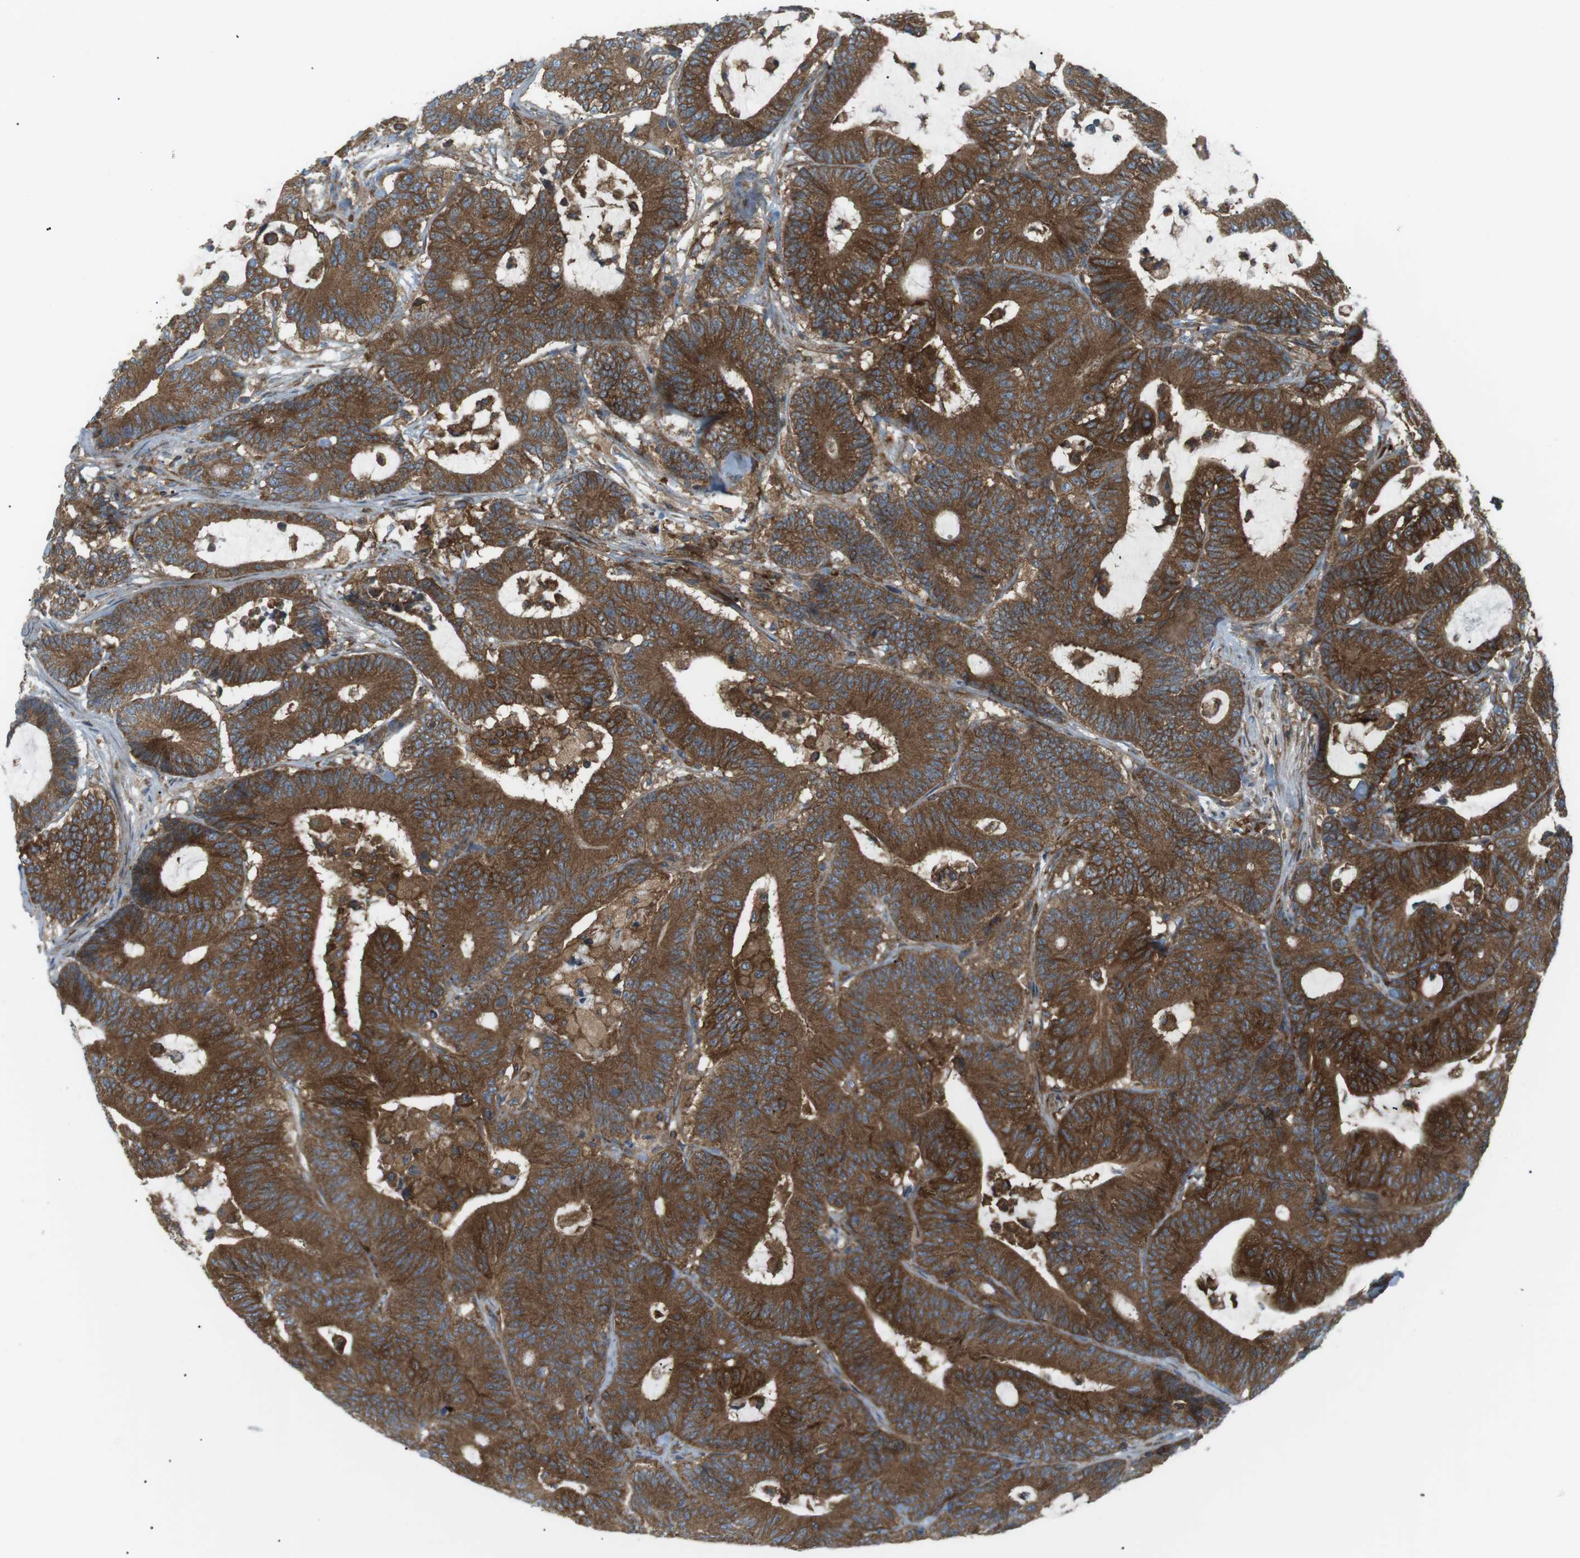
{"staining": {"intensity": "strong", "quantity": ">75%", "location": "cytoplasmic/membranous"}, "tissue": "colorectal cancer", "cell_type": "Tumor cells", "image_type": "cancer", "snomed": [{"axis": "morphology", "description": "Adenocarcinoma, NOS"}, {"axis": "topography", "description": "Colon"}], "caption": "Human adenocarcinoma (colorectal) stained with a protein marker reveals strong staining in tumor cells.", "gene": "FLII", "patient": {"sex": "female", "age": 84}}